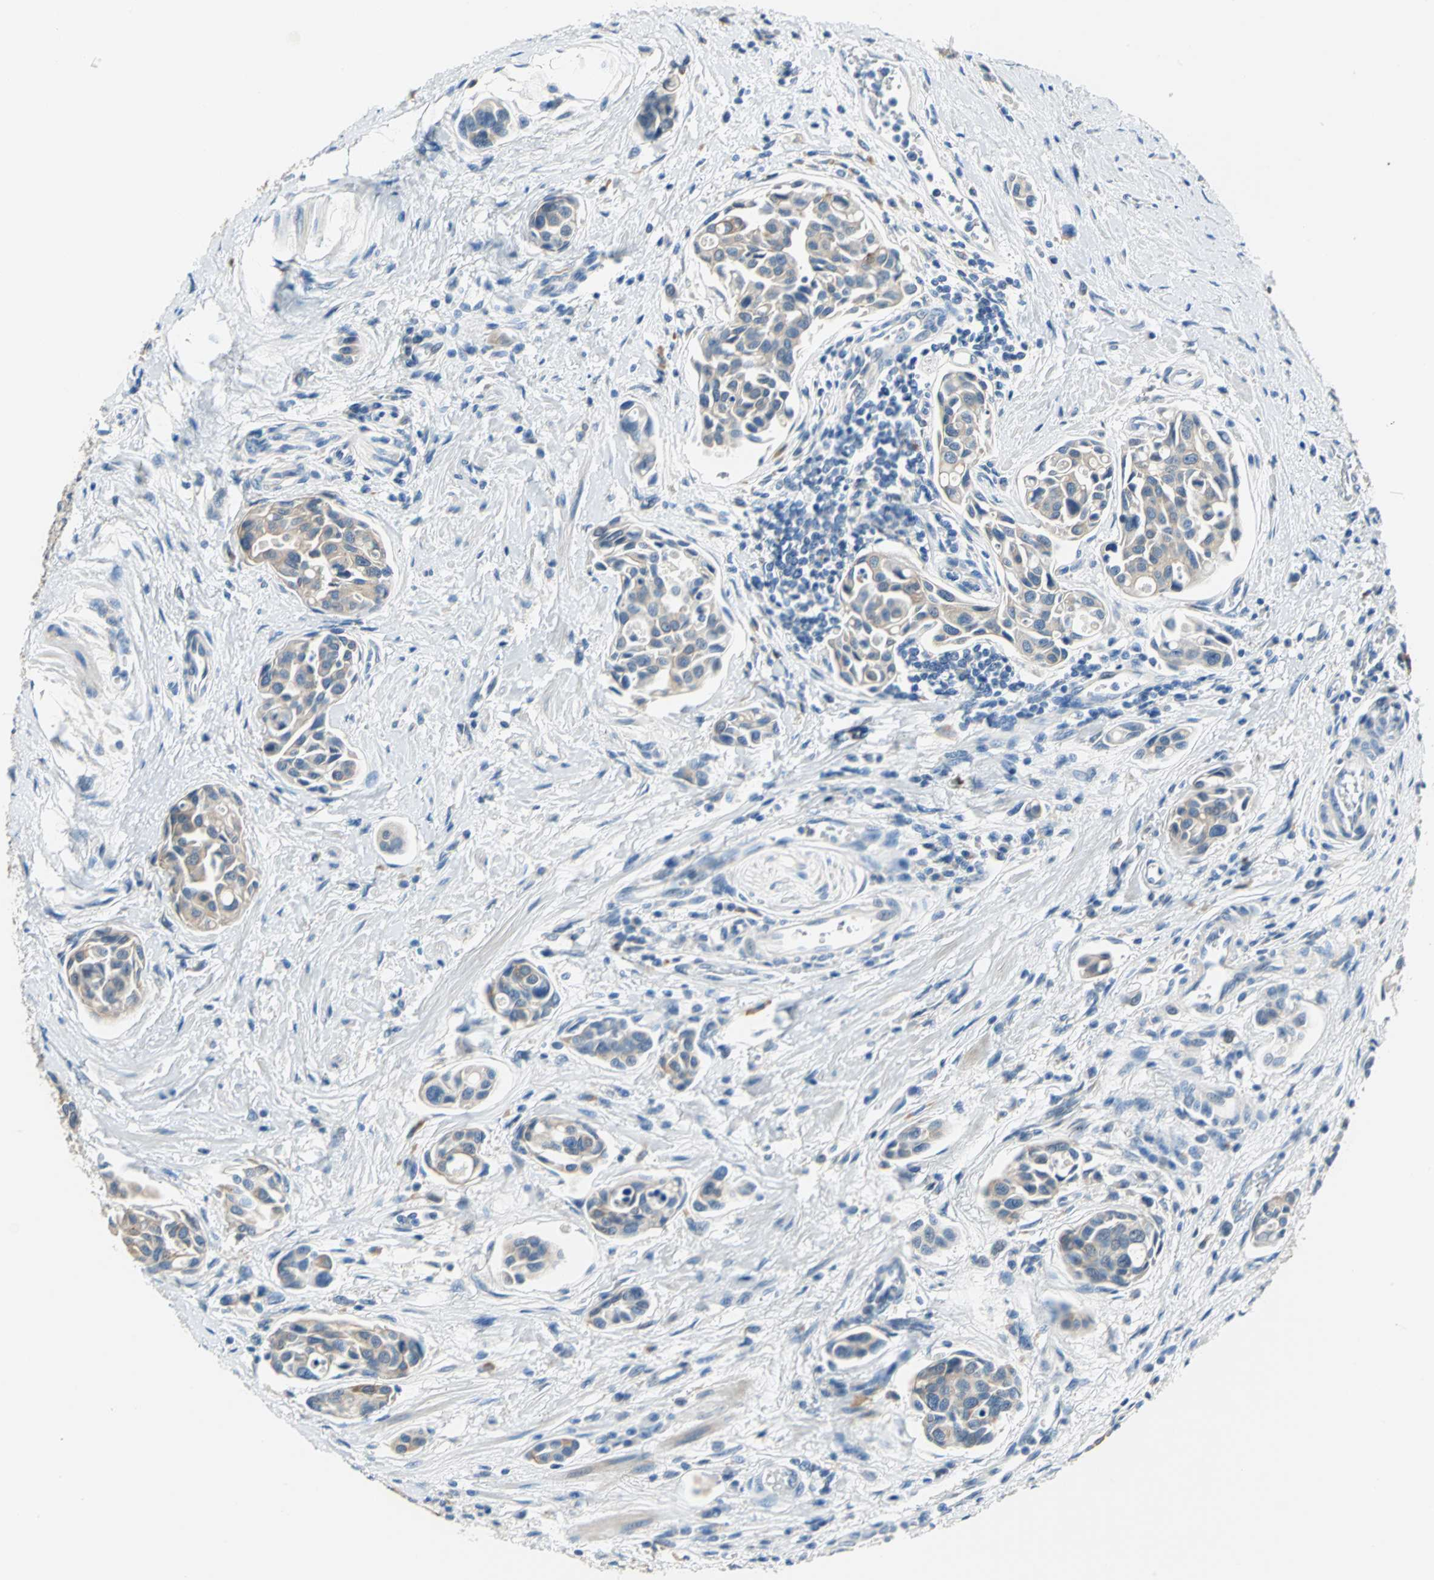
{"staining": {"intensity": "weak", "quantity": "25%-75%", "location": "cytoplasmic/membranous"}, "tissue": "urothelial cancer", "cell_type": "Tumor cells", "image_type": "cancer", "snomed": [{"axis": "morphology", "description": "Urothelial carcinoma, High grade"}, {"axis": "topography", "description": "Urinary bladder"}], "caption": "Immunohistochemical staining of high-grade urothelial carcinoma displays weak cytoplasmic/membranous protein expression in approximately 25%-75% of tumor cells.", "gene": "RASD2", "patient": {"sex": "male", "age": 78}}